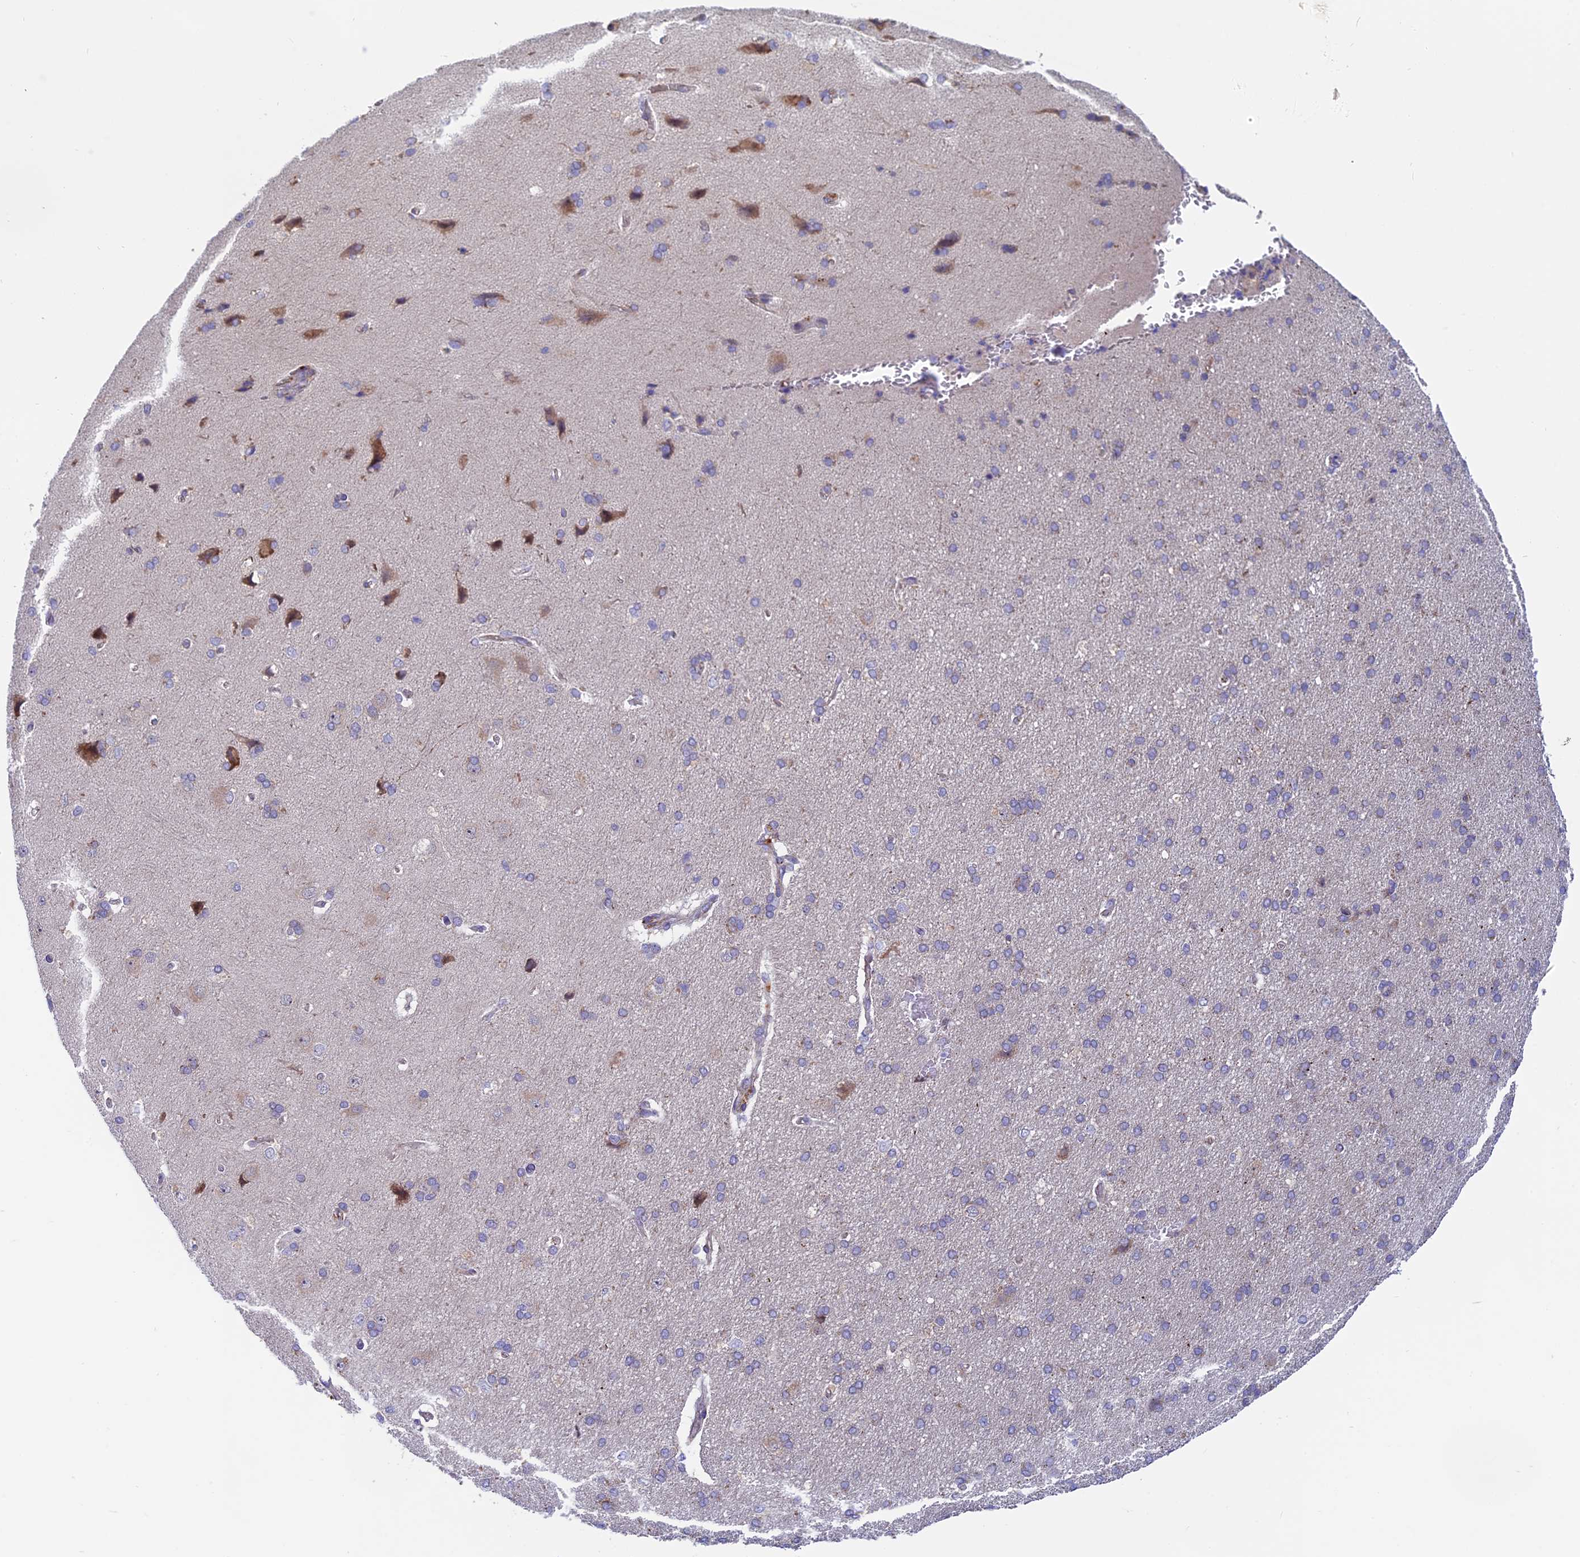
{"staining": {"intensity": "negative", "quantity": "none", "location": "none"}, "tissue": "cerebral cortex", "cell_type": "Endothelial cells", "image_type": "normal", "snomed": [{"axis": "morphology", "description": "Normal tissue, NOS"}, {"axis": "topography", "description": "Cerebral cortex"}], "caption": "Immunohistochemical staining of benign cerebral cortex shows no significant positivity in endothelial cells. (DAB (3,3'-diaminobenzidine) IHC visualized using brightfield microscopy, high magnification).", "gene": "TENT4B", "patient": {"sex": "male", "age": 62}}